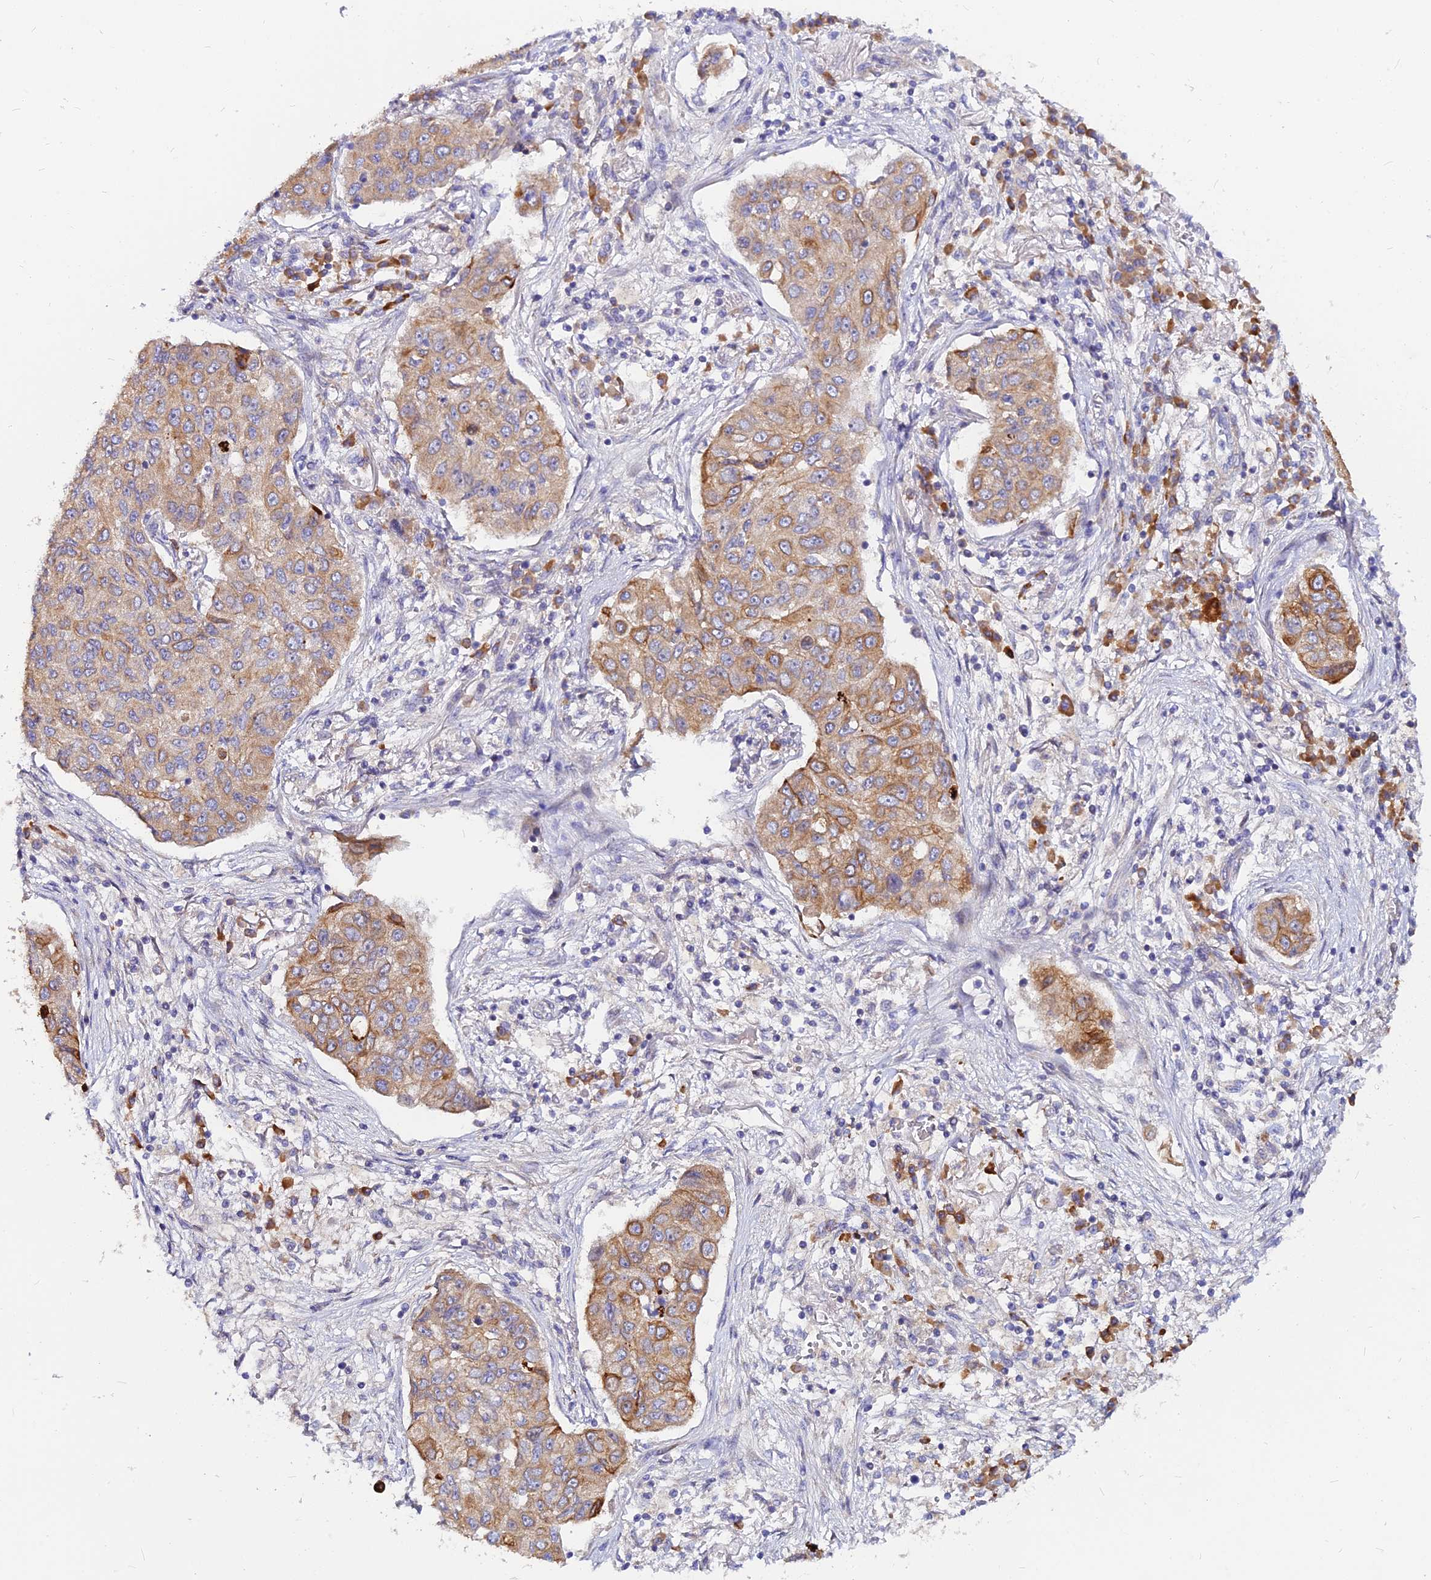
{"staining": {"intensity": "moderate", "quantity": "25%-75%", "location": "cytoplasmic/membranous"}, "tissue": "lung cancer", "cell_type": "Tumor cells", "image_type": "cancer", "snomed": [{"axis": "morphology", "description": "Squamous cell carcinoma, NOS"}, {"axis": "topography", "description": "Lung"}], "caption": "Moderate cytoplasmic/membranous protein expression is identified in approximately 25%-75% of tumor cells in lung squamous cell carcinoma.", "gene": "DENND2D", "patient": {"sex": "male", "age": 74}}